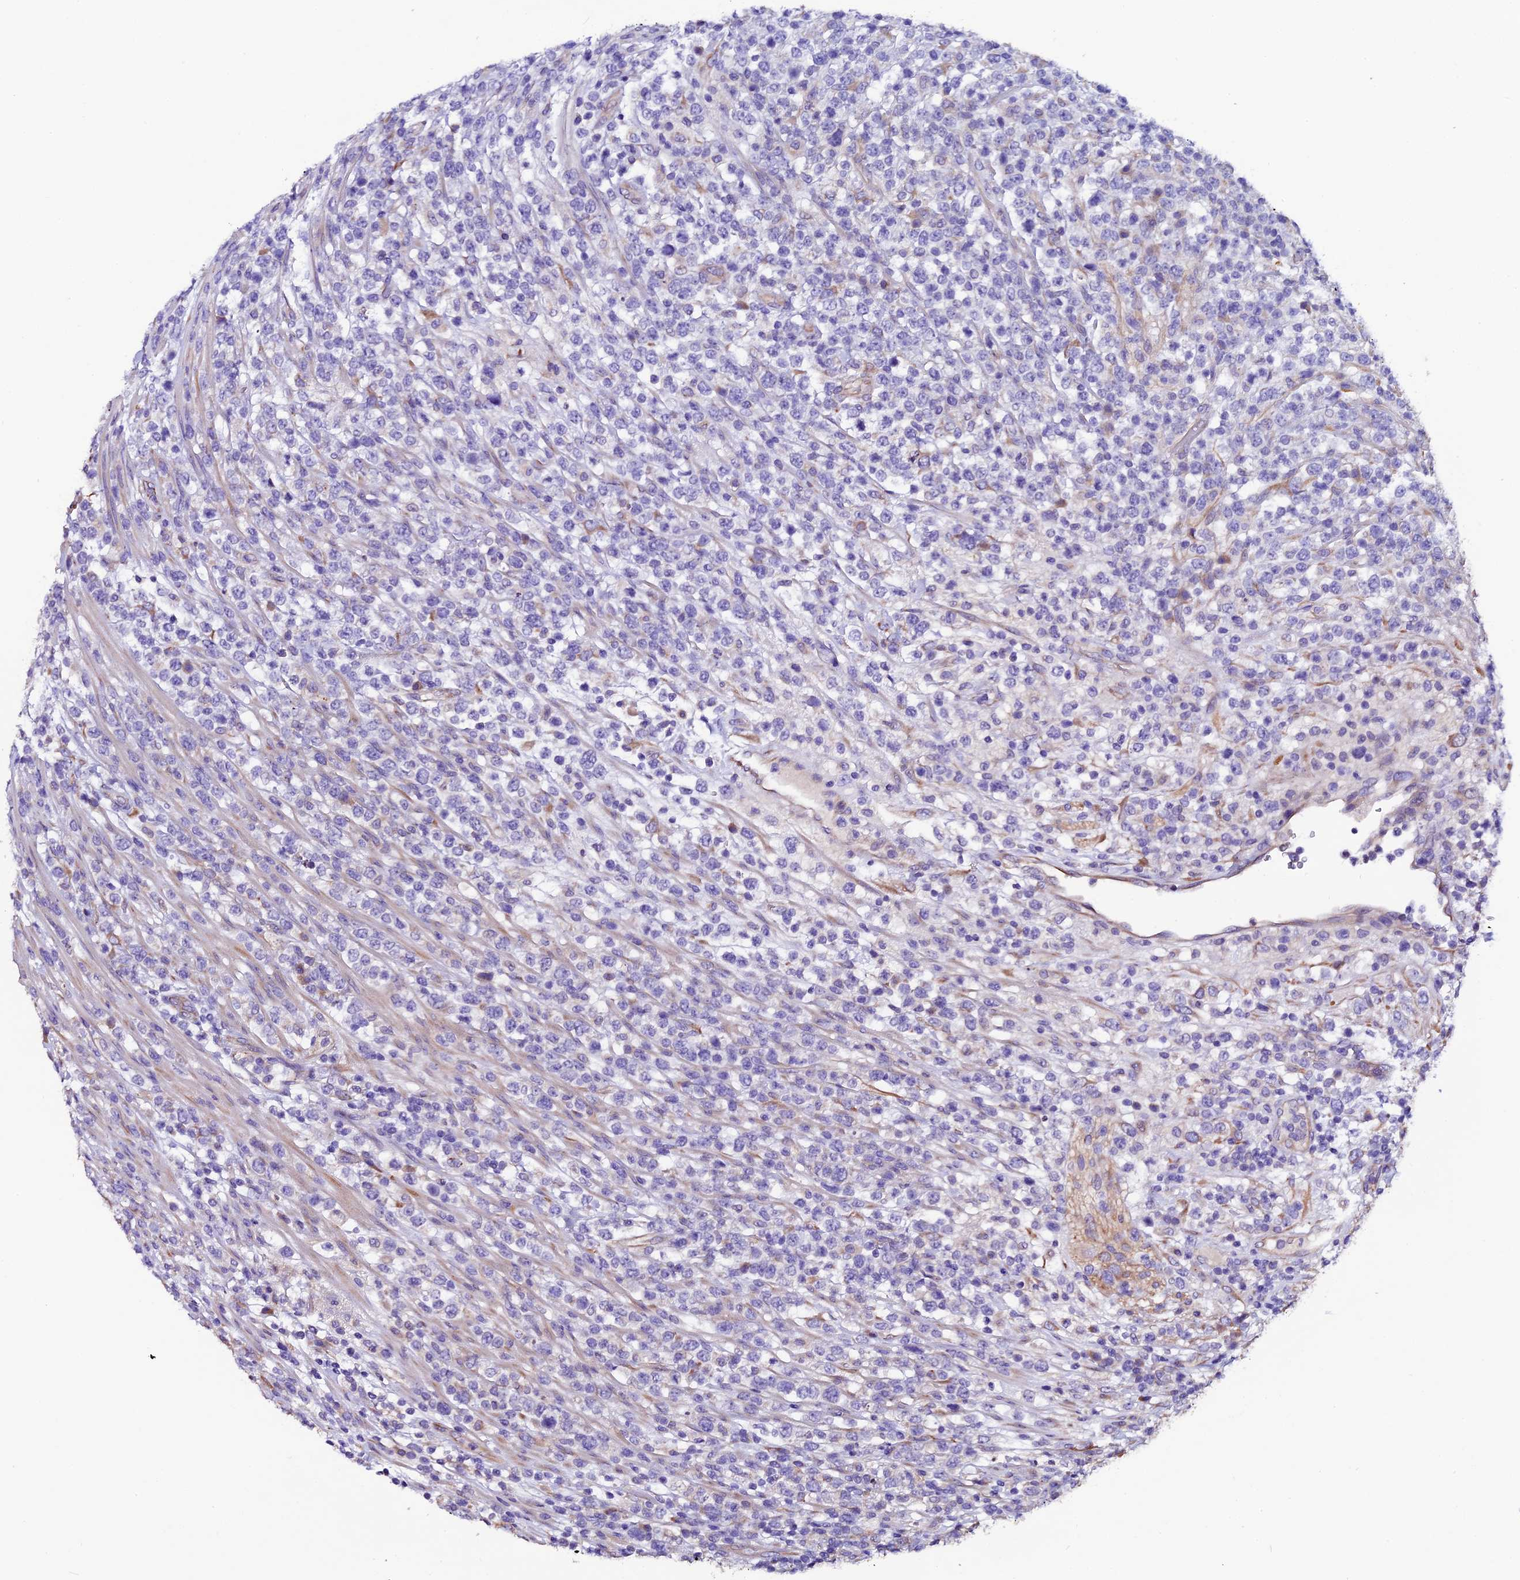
{"staining": {"intensity": "negative", "quantity": "none", "location": "none"}, "tissue": "lymphoma", "cell_type": "Tumor cells", "image_type": "cancer", "snomed": [{"axis": "morphology", "description": "Malignant lymphoma, non-Hodgkin's type, High grade"}, {"axis": "topography", "description": "Colon"}], "caption": "A high-resolution micrograph shows immunohistochemistry (IHC) staining of high-grade malignant lymphoma, non-Hodgkin's type, which shows no significant expression in tumor cells.", "gene": "CLN5", "patient": {"sex": "female", "age": 53}}